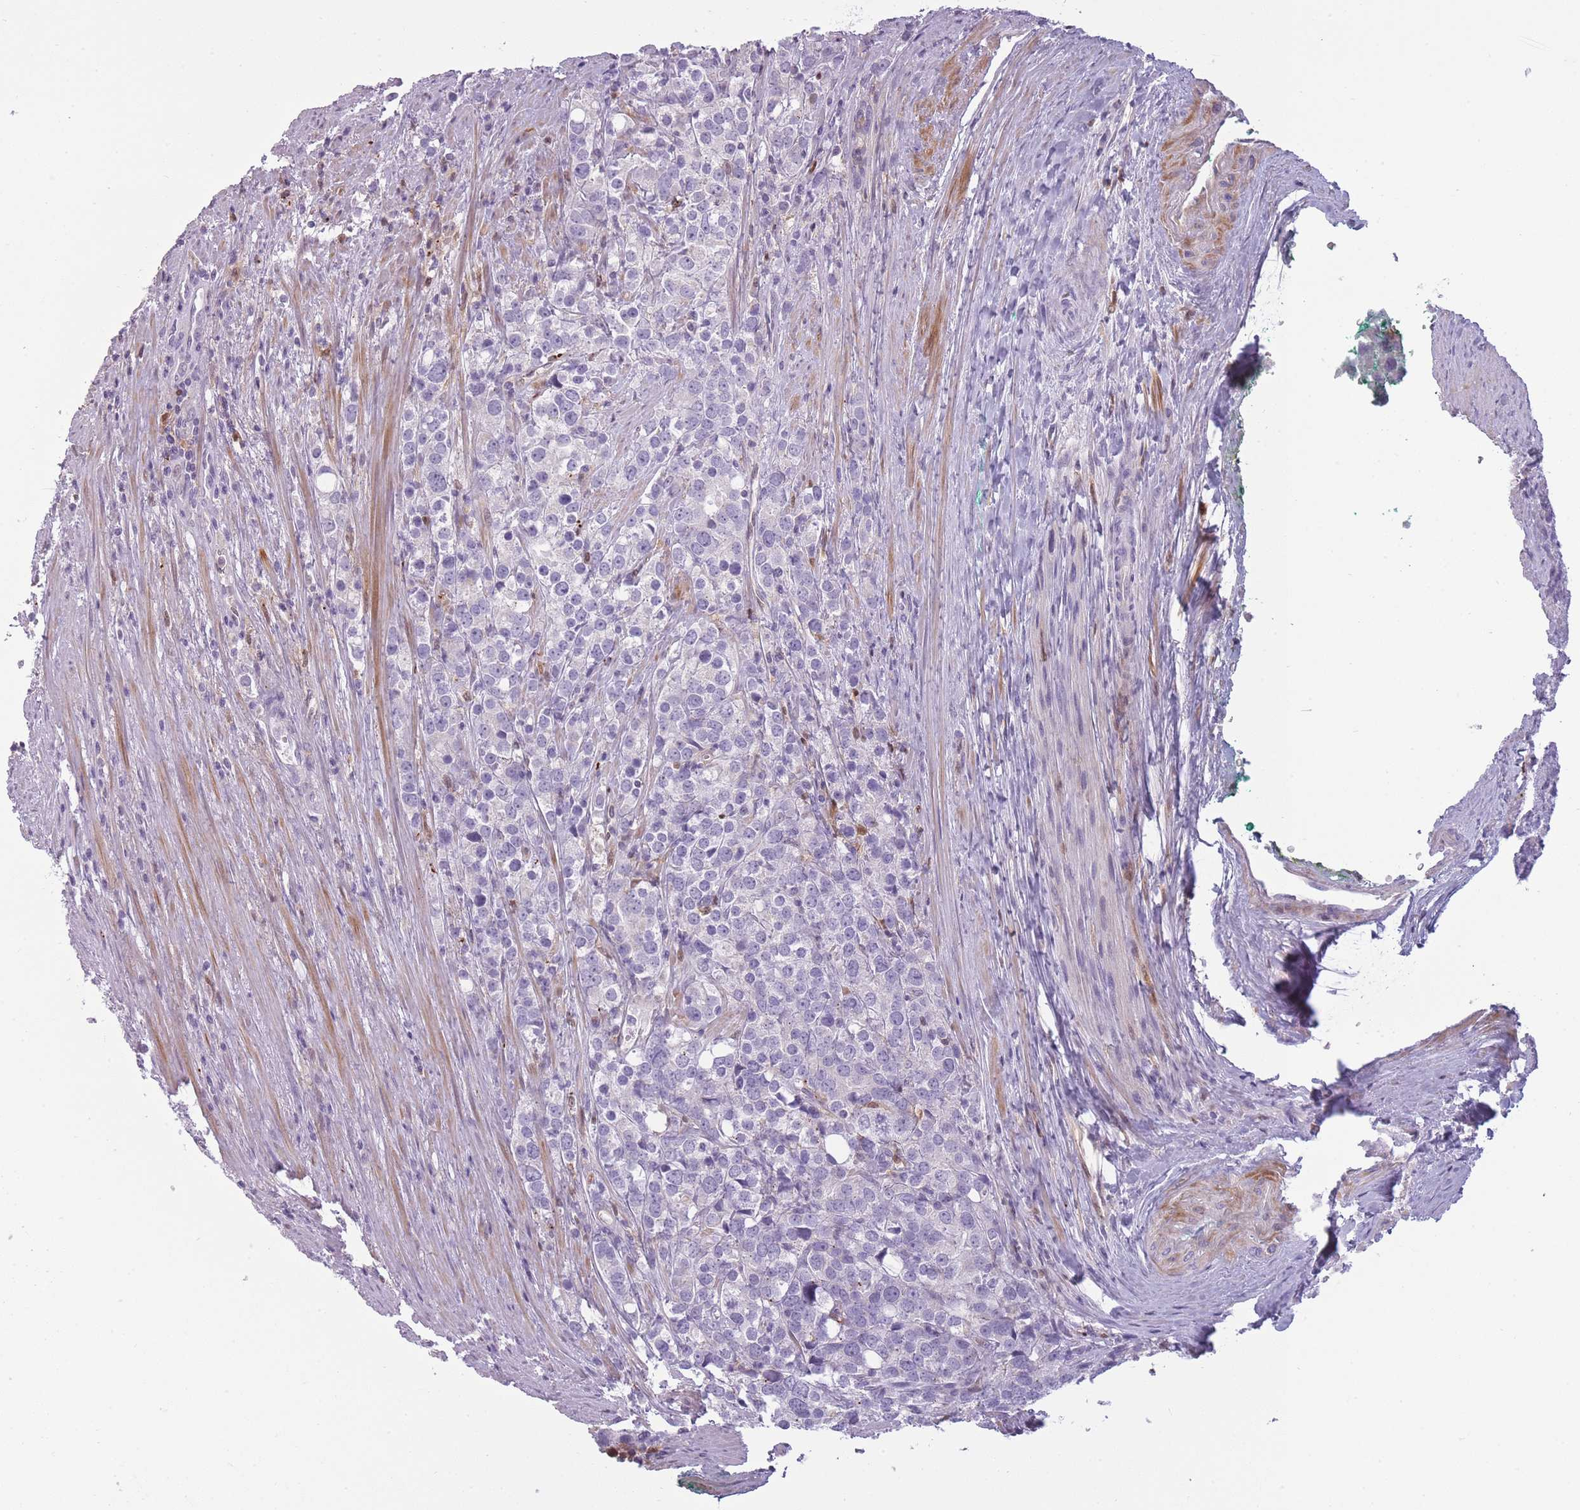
{"staining": {"intensity": "negative", "quantity": "none", "location": "none"}, "tissue": "prostate cancer", "cell_type": "Tumor cells", "image_type": "cancer", "snomed": [{"axis": "morphology", "description": "Adenocarcinoma, High grade"}, {"axis": "topography", "description": "Prostate"}], "caption": "The image demonstrates no significant expression in tumor cells of high-grade adenocarcinoma (prostate). (DAB (3,3'-diaminobenzidine) immunohistochemistry visualized using brightfield microscopy, high magnification).", "gene": "LGALS9", "patient": {"sex": "male", "age": 71}}